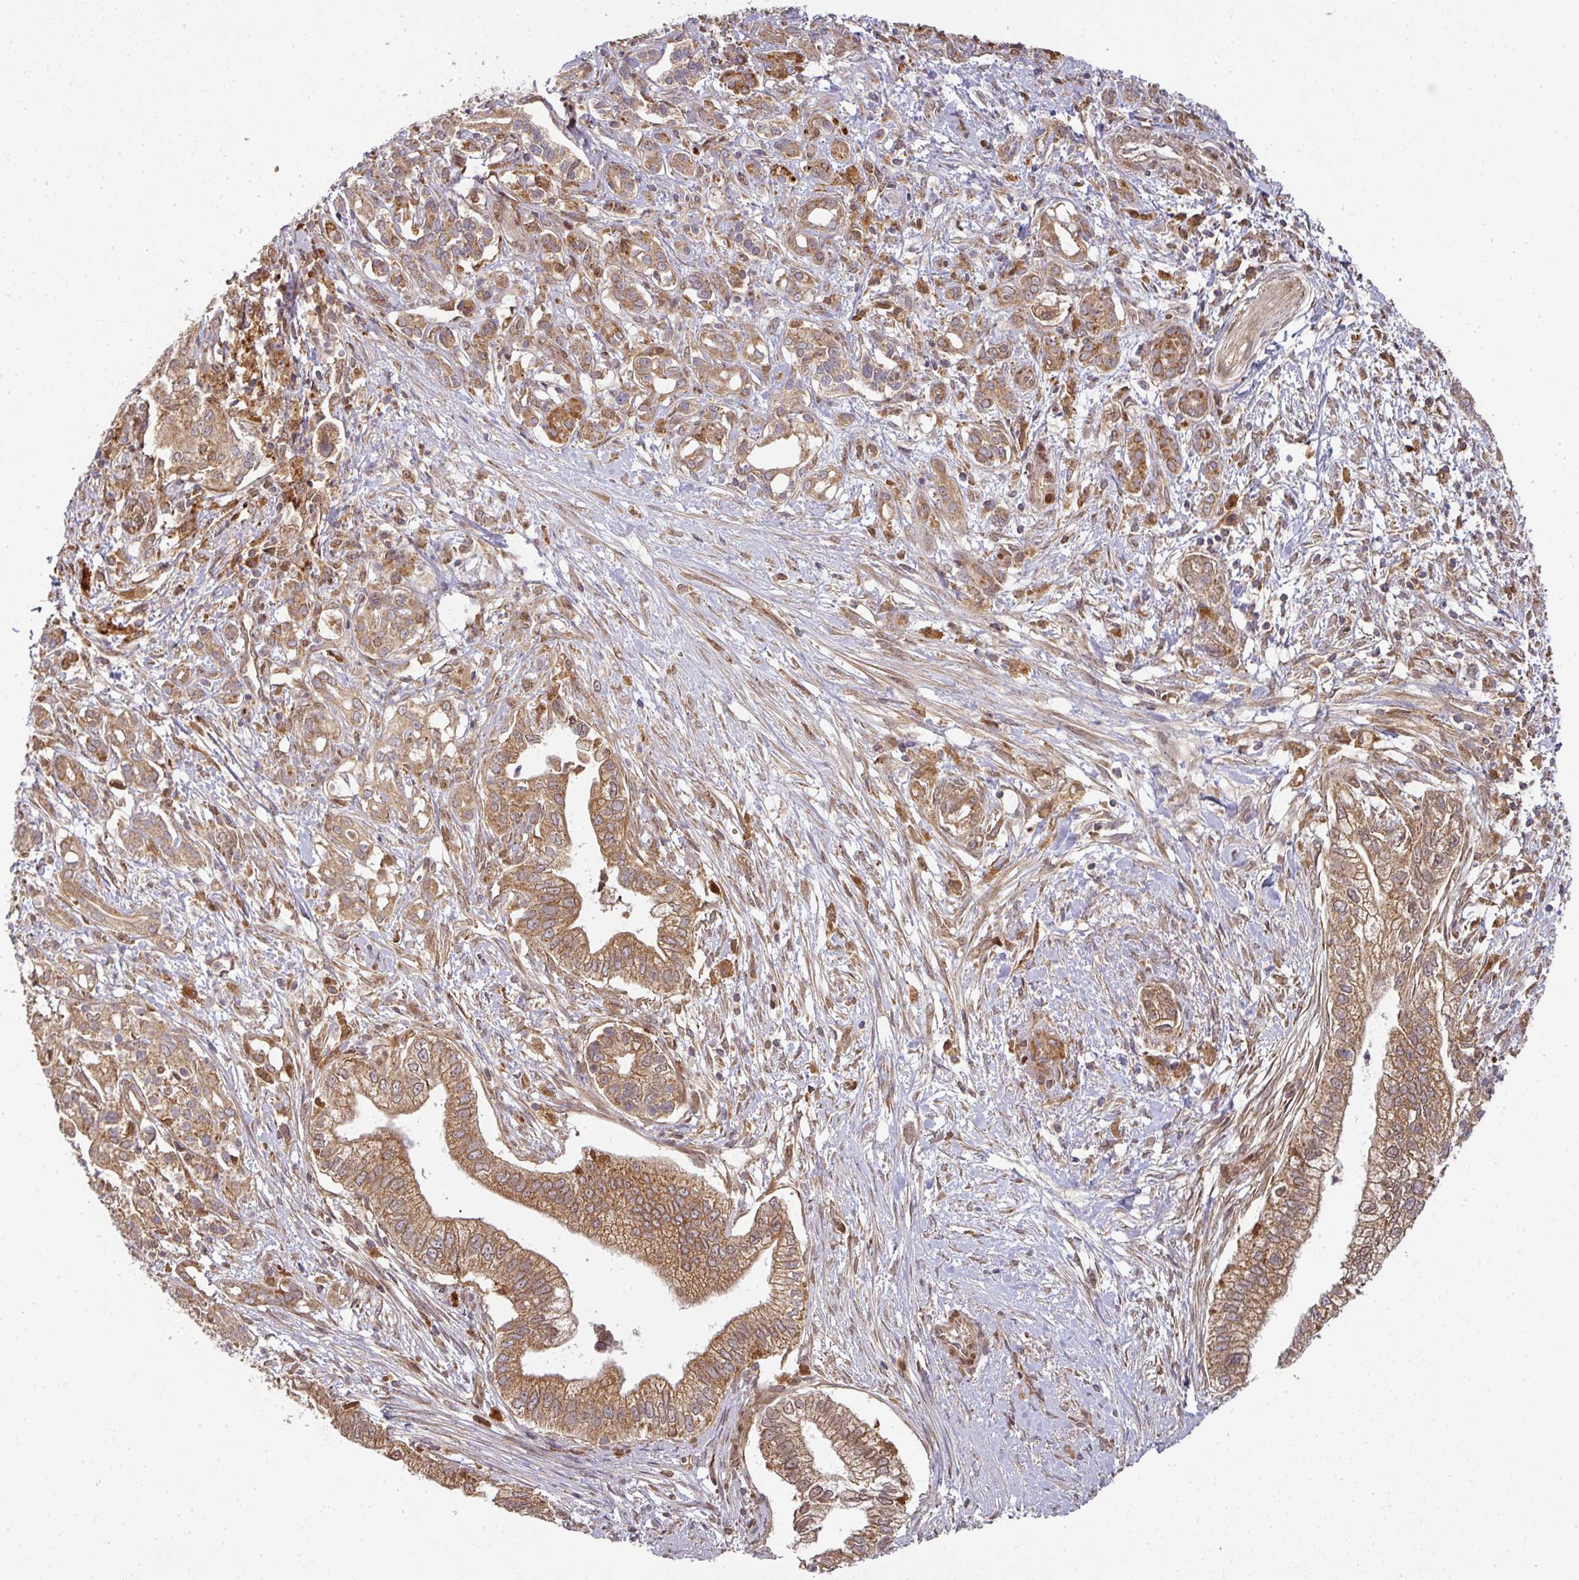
{"staining": {"intensity": "moderate", "quantity": ">75%", "location": "cytoplasmic/membranous"}, "tissue": "pancreatic cancer", "cell_type": "Tumor cells", "image_type": "cancer", "snomed": [{"axis": "morphology", "description": "Adenocarcinoma, NOS"}, {"axis": "topography", "description": "Pancreas"}], "caption": "Pancreatic adenocarcinoma stained for a protein (brown) shows moderate cytoplasmic/membranous positive positivity in about >75% of tumor cells.", "gene": "MALSU1", "patient": {"sex": "male", "age": 70}}